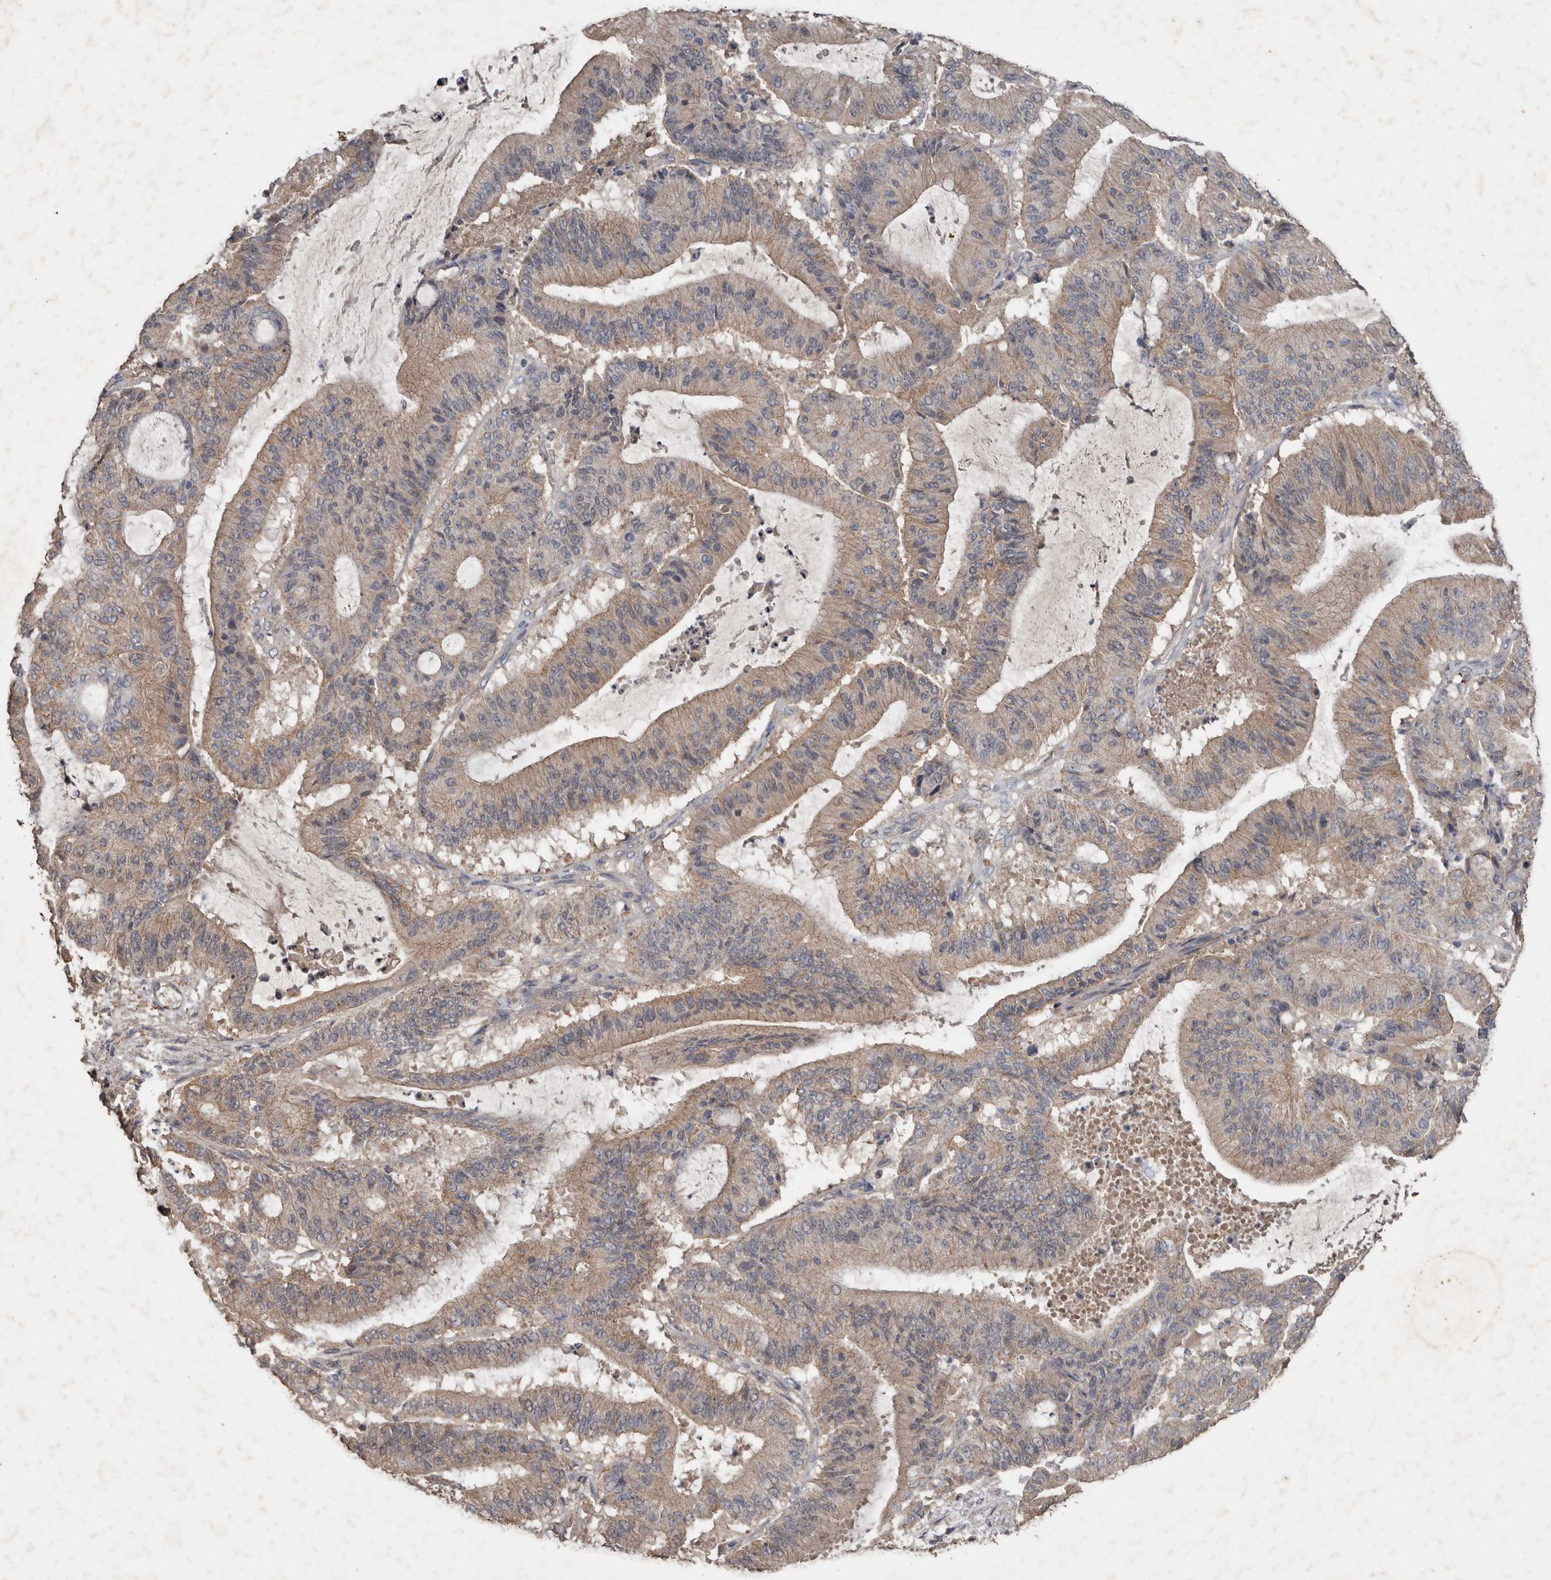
{"staining": {"intensity": "weak", "quantity": ">75%", "location": "cytoplasmic/membranous"}, "tissue": "liver cancer", "cell_type": "Tumor cells", "image_type": "cancer", "snomed": [{"axis": "morphology", "description": "Normal tissue, NOS"}, {"axis": "morphology", "description": "Cholangiocarcinoma"}, {"axis": "topography", "description": "Liver"}, {"axis": "topography", "description": "Peripheral nerve tissue"}], "caption": "Weak cytoplasmic/membranous protein staining is present in about >75% of tumor cells in liver cancer (cholangiocarcinoma). (IHC, brightfield microscopy, high magnification).", "gene": "HYAL4", "patient": {"sex": "female", "age": 73}}